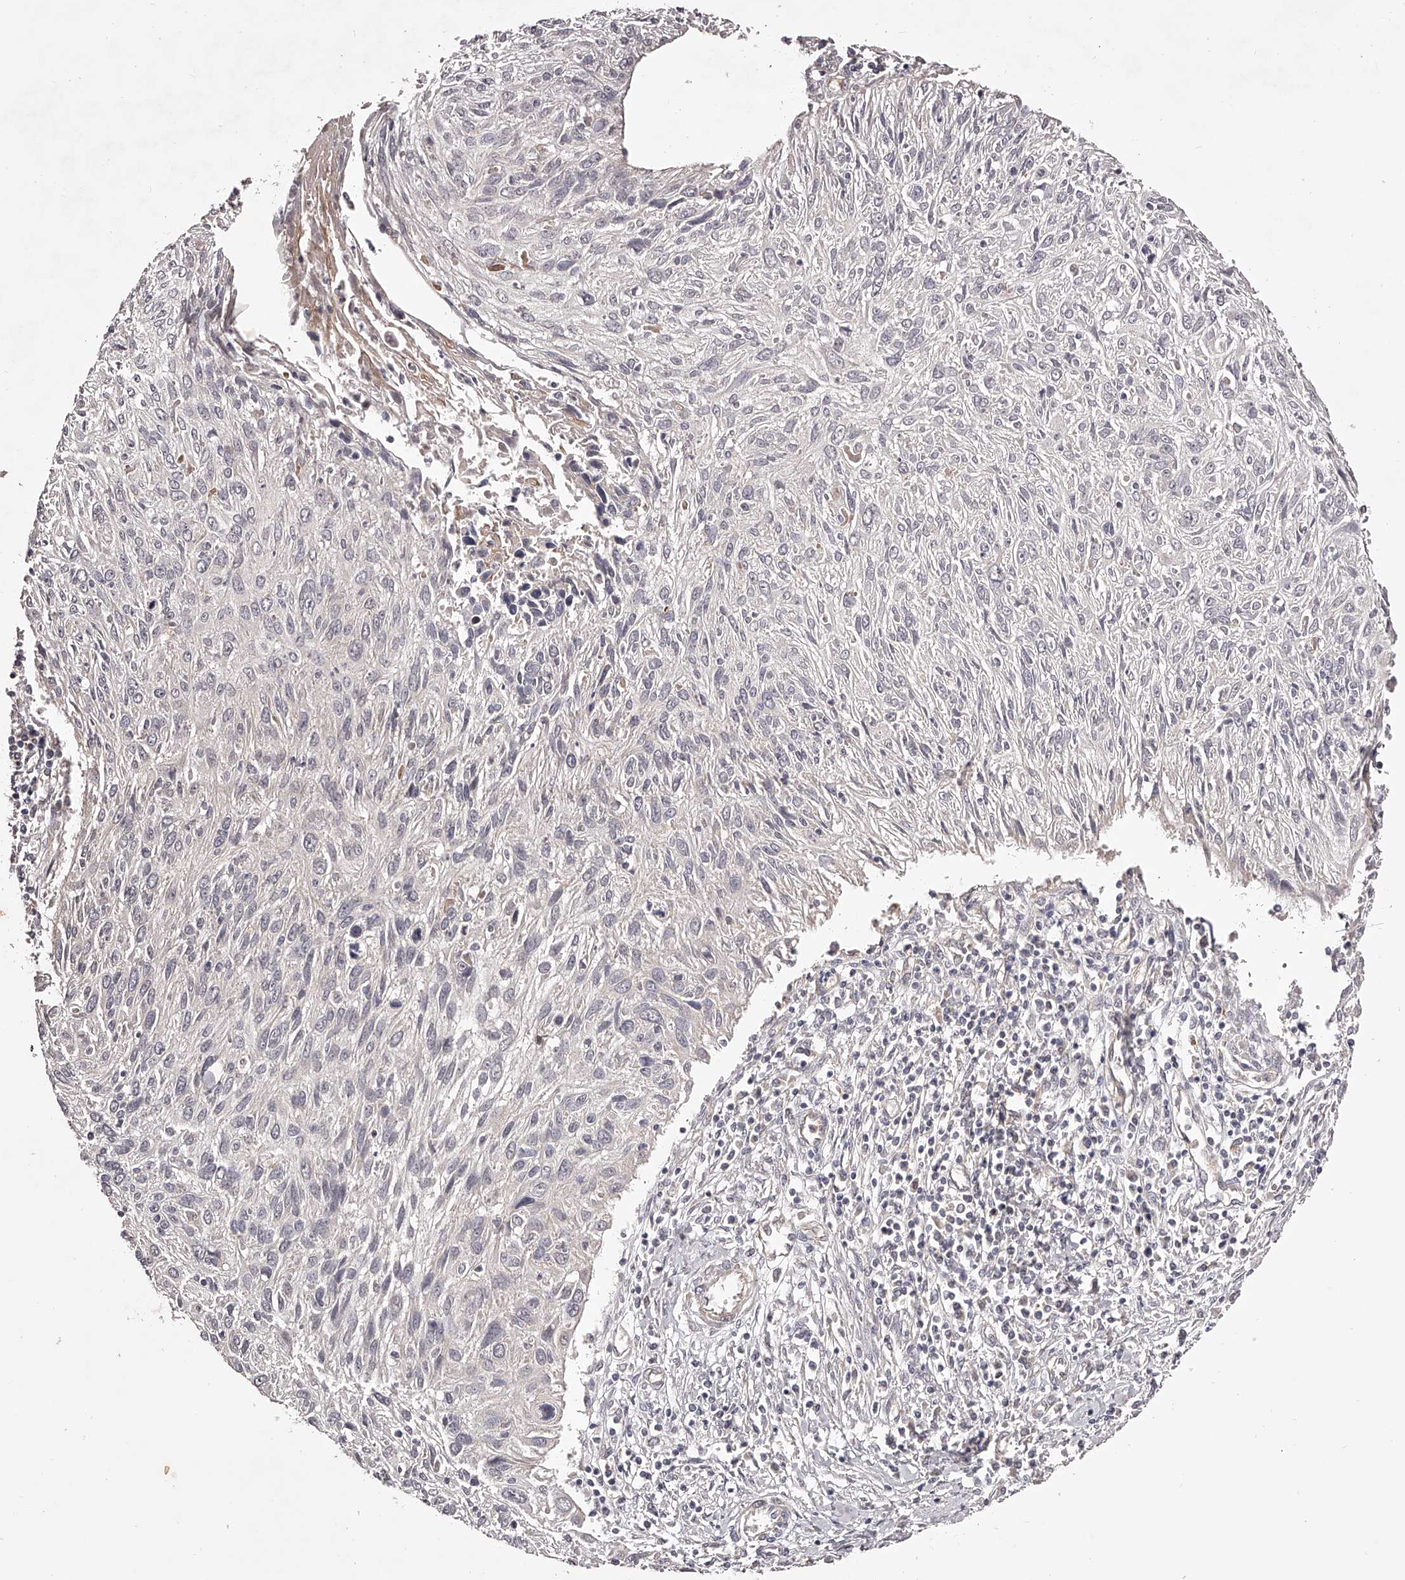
{"staining": {"intensity": "negative", "quantity": "none", "location": "none"}, "tissue": "cervical cancer", "cell_type": "Tumor cells", "image_type": "cancer", "snomed": [{"axis": "morphology", "description": "Squamous cell carcinoma, NOS"}, {"axis": "topography", "description": "Cervix"}], "caption": "DAB (3,3'-diaminobenzidine) immunohistochemical staining of human squamous cell carcinoma (cervical) shows no significant positivity in tumor cells. Nuclei are stained in blue.", "gene": "ODF2L", "patient": {"sex": "female", "age": 51}}